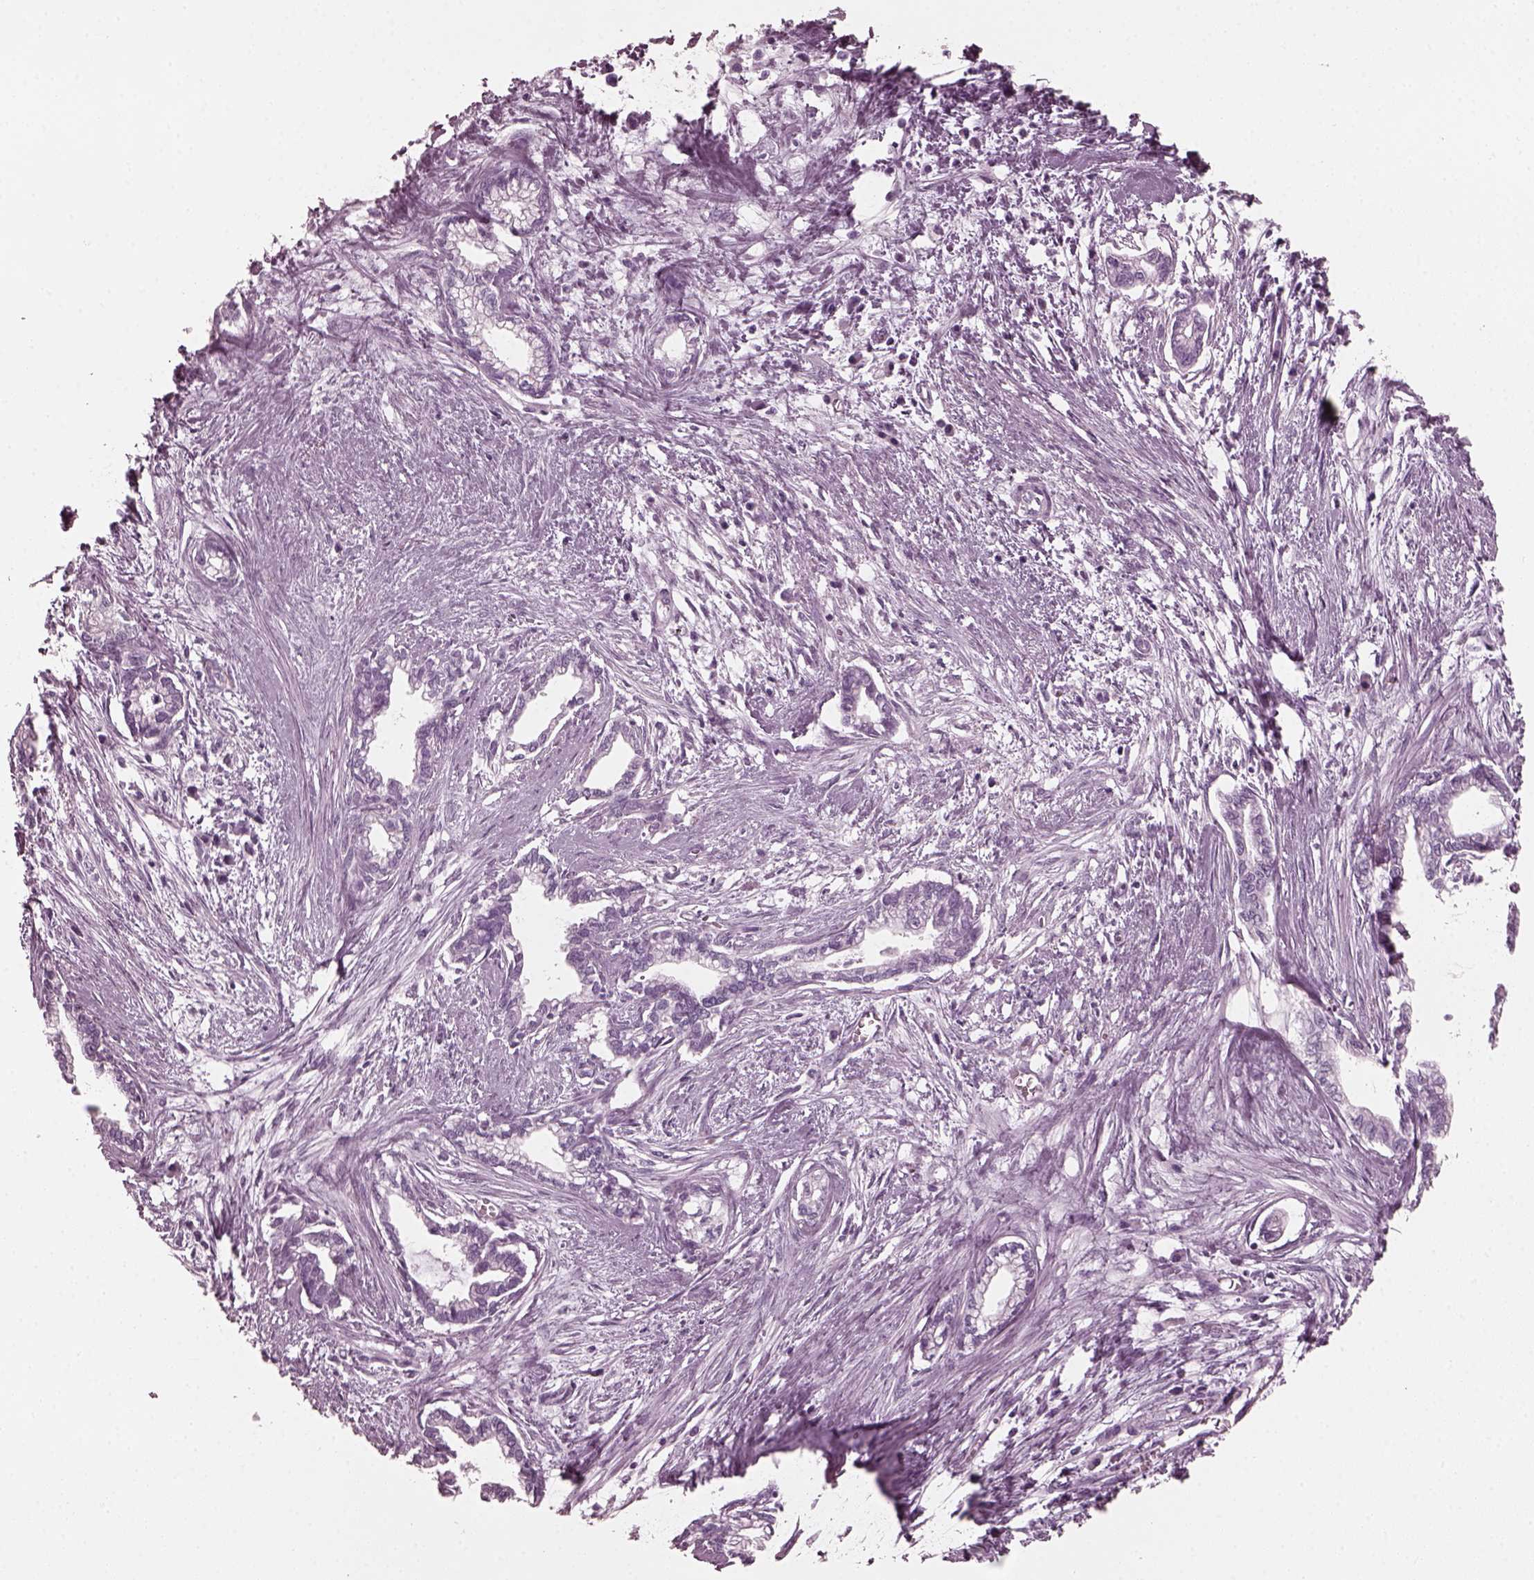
{"staining": {"intensity": "negative", "quantity": "none", "location": "none"}, "tissue": "cervical cancer", "cell_type": "Tumor cells", "image_type": "cancer", "snomed": [{"axis": "morphology", "description": "Adenocarcinoma, NOS"}, {"axis": "topography", "description": "Cervix"}], "caption": "Immunohistochemistry (IHC) image of cervical adenocarcinoma stained for a protein (brown), which reveals no expression in tumor cells.", "gene": "GRM6", "patient": {"sex": "female", "age": 62}}